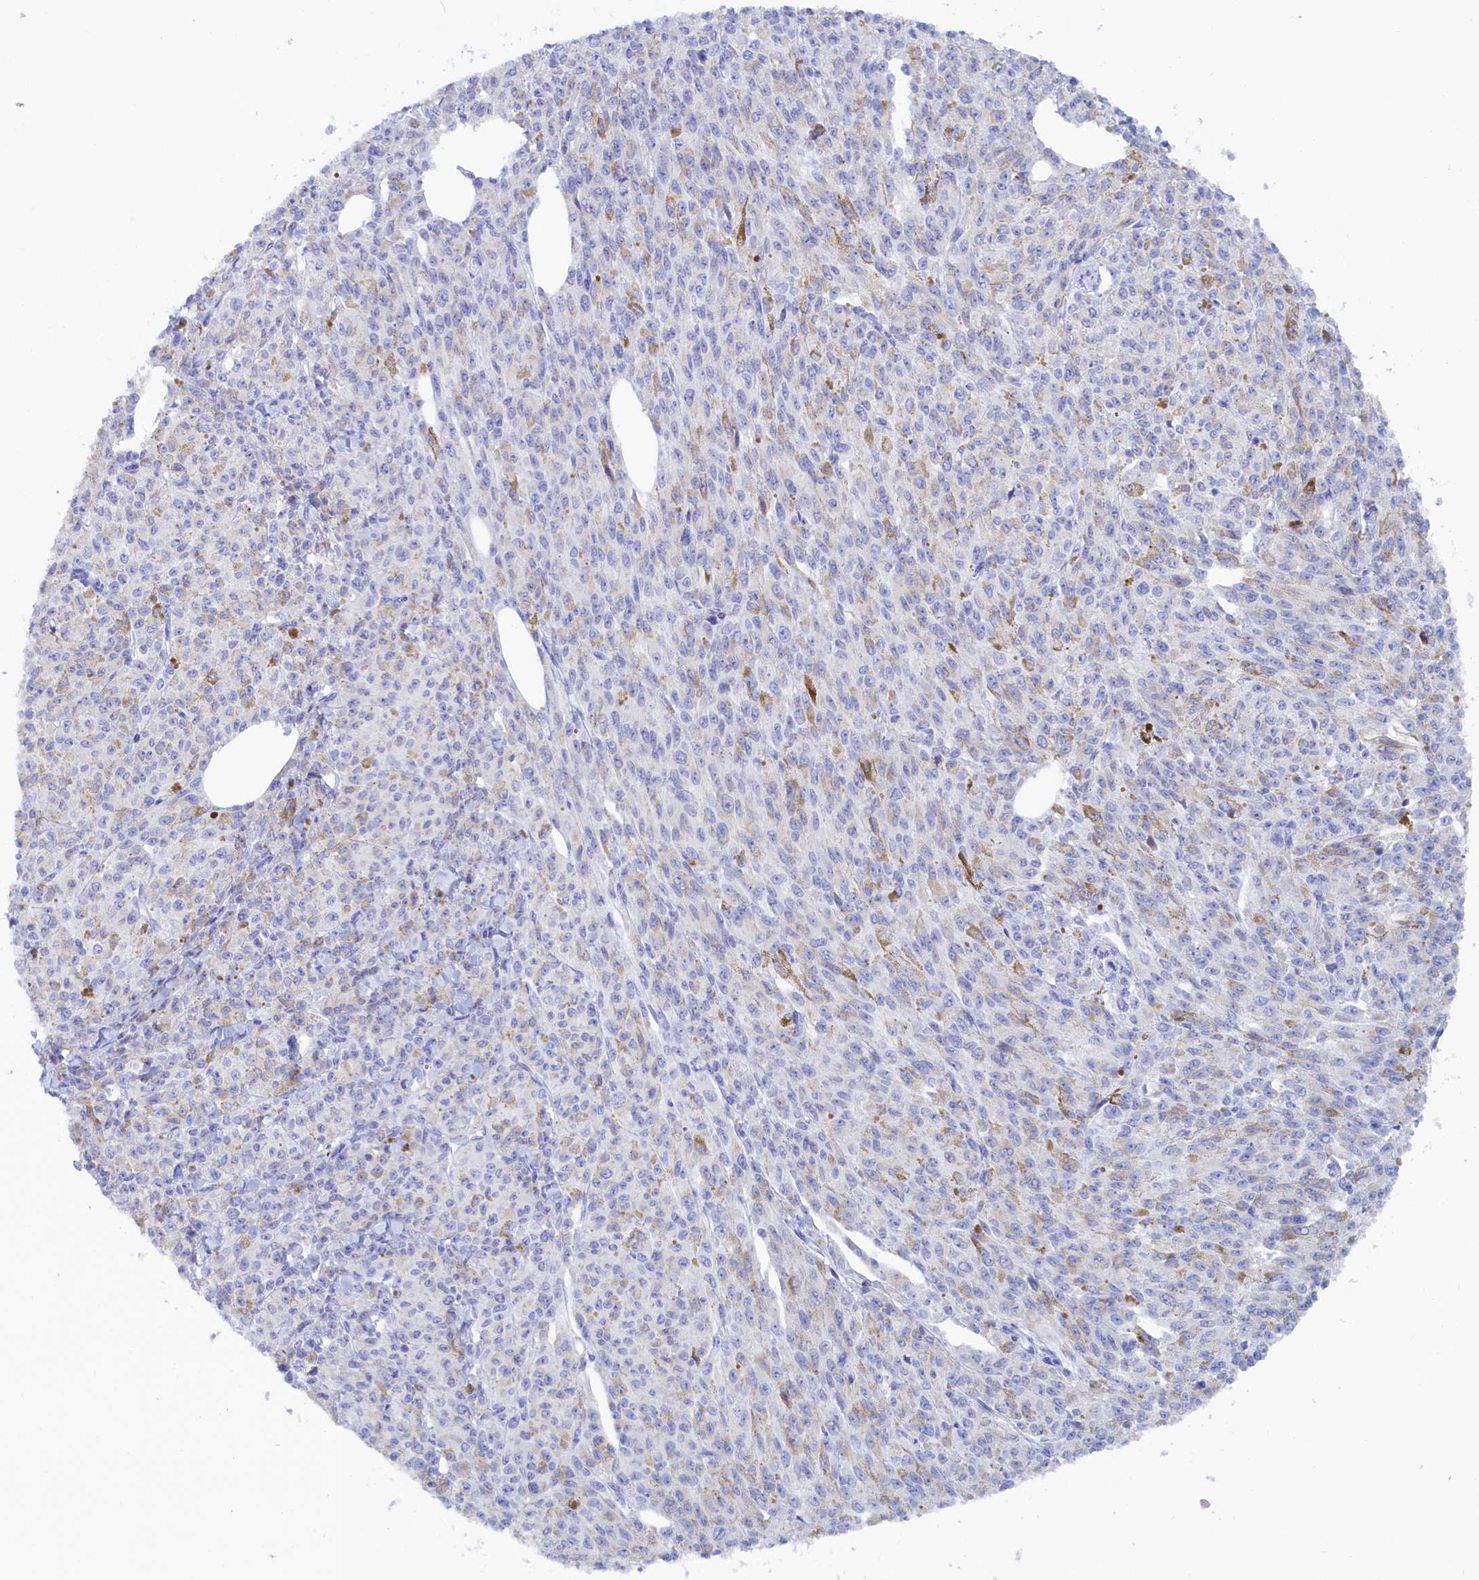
{"staining": {"intensity": "negative", "quantity": "none", "location": "none"}, "tissue": "melanoma", "cell_type": "Tumor cells", "image_type": "cancer", "snomed": [{"axis": "morphology", "description": "Malignant melanoma, NOS"}, {"axis": "topography", "description": "Skin"}], "caption": "This is a image of IHC staining of melanoma, which shows no staining in tumor cells.", "gene": "TRIM10", "patient": {"sex": "female", "age": 52}}